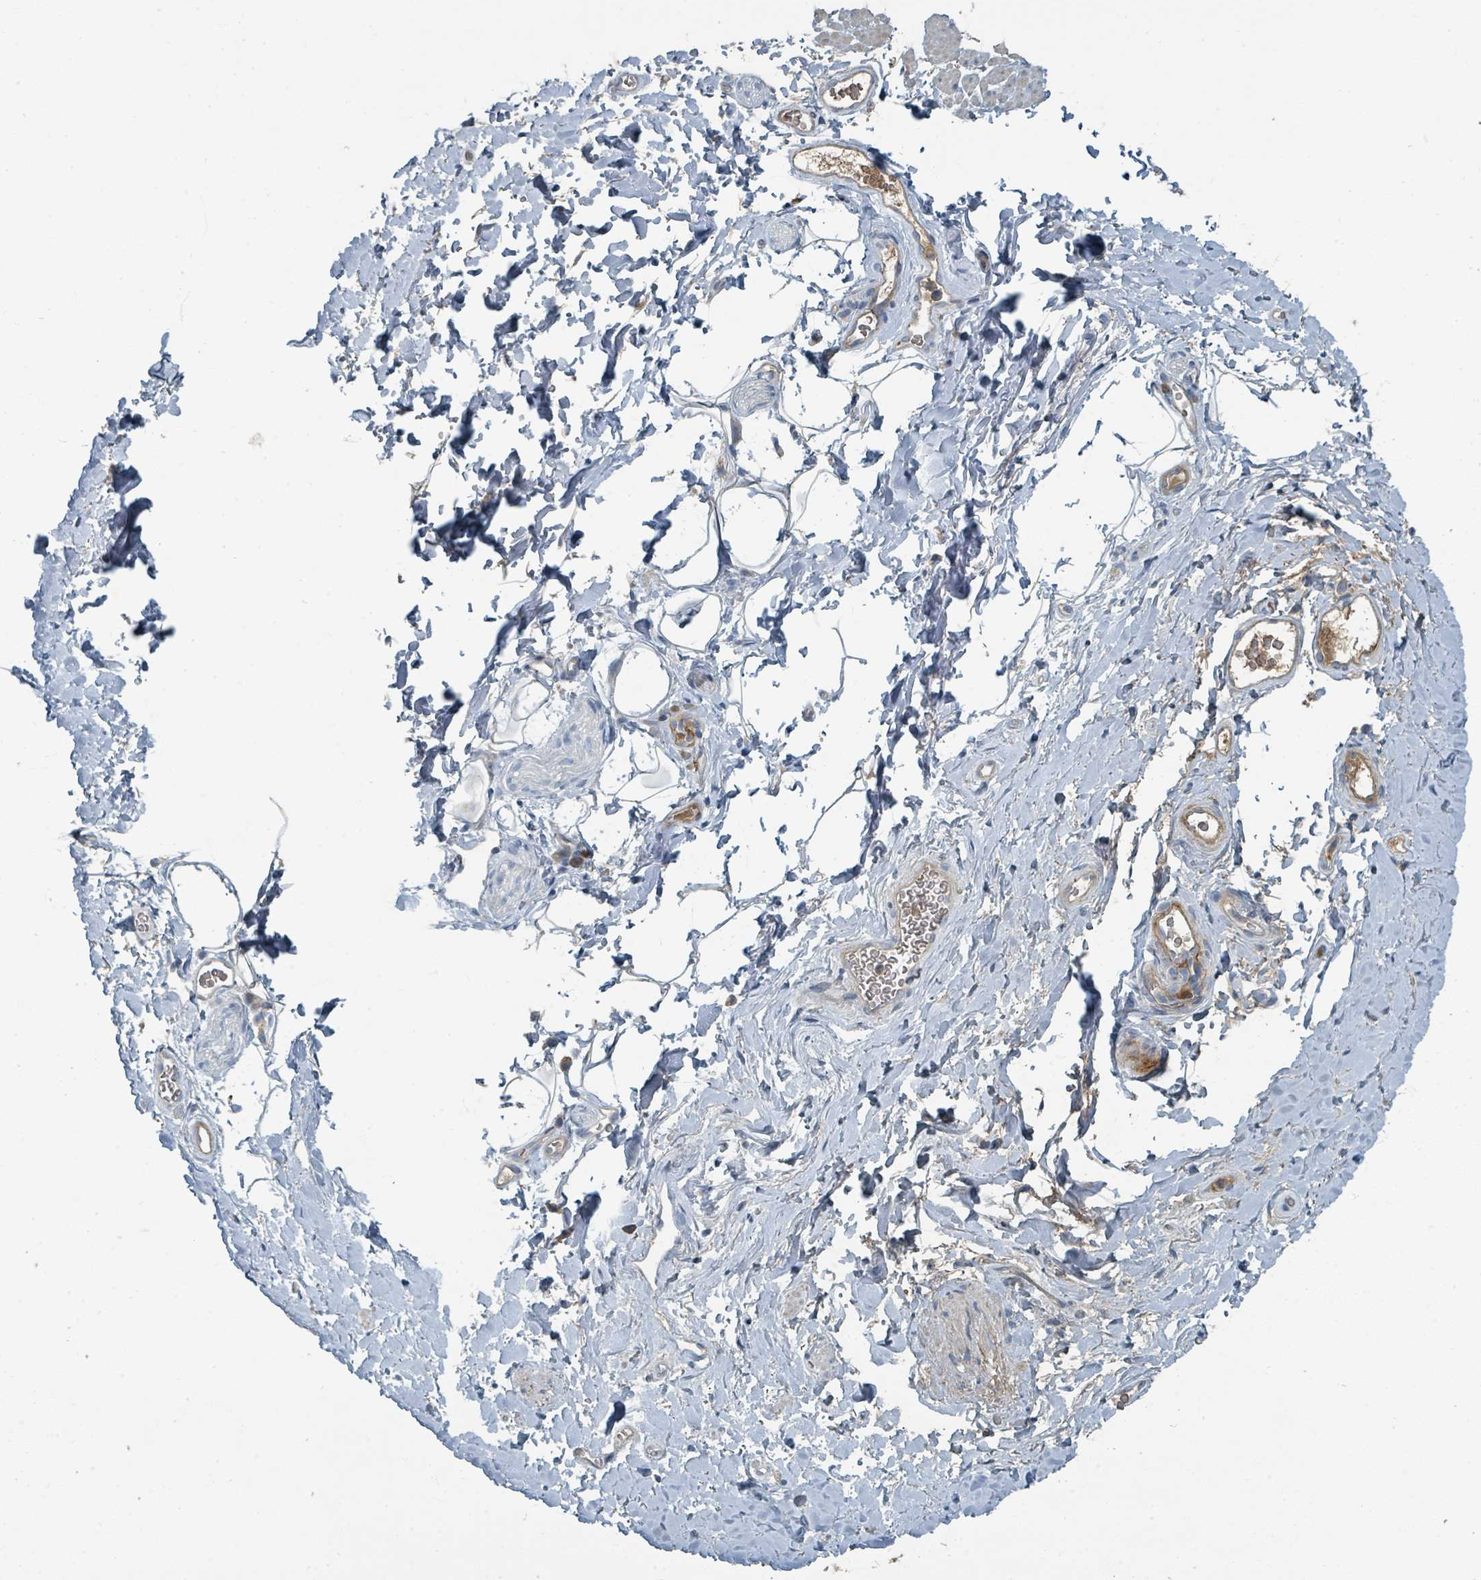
{"staining": {"intensity": "moderate", "quantity": "25%-75%", "location": "cytoplasmic/membranous"}, "tissue": "smooth muscle", "cell_type": "Smooth muscle cells", "image_type": "normal", "snomed": [{"axis": "morphology", "description": "Normal tissue, NOS"}, {"axis": "topography", "description": "Smooth muscle"}, {"axis": "topography", "description": "Peripheral nerve tissue"}], "caption": "Immunohistochemical staining of benign human smooth muscle reveals moderate cytoplasmic/membranous protein staining in approximately 25%-75% of smooth muscle cells. Nuclei are stained in blue.", "gene": "SLC44A5", "patient": {"sex": "male", "age": 69}}